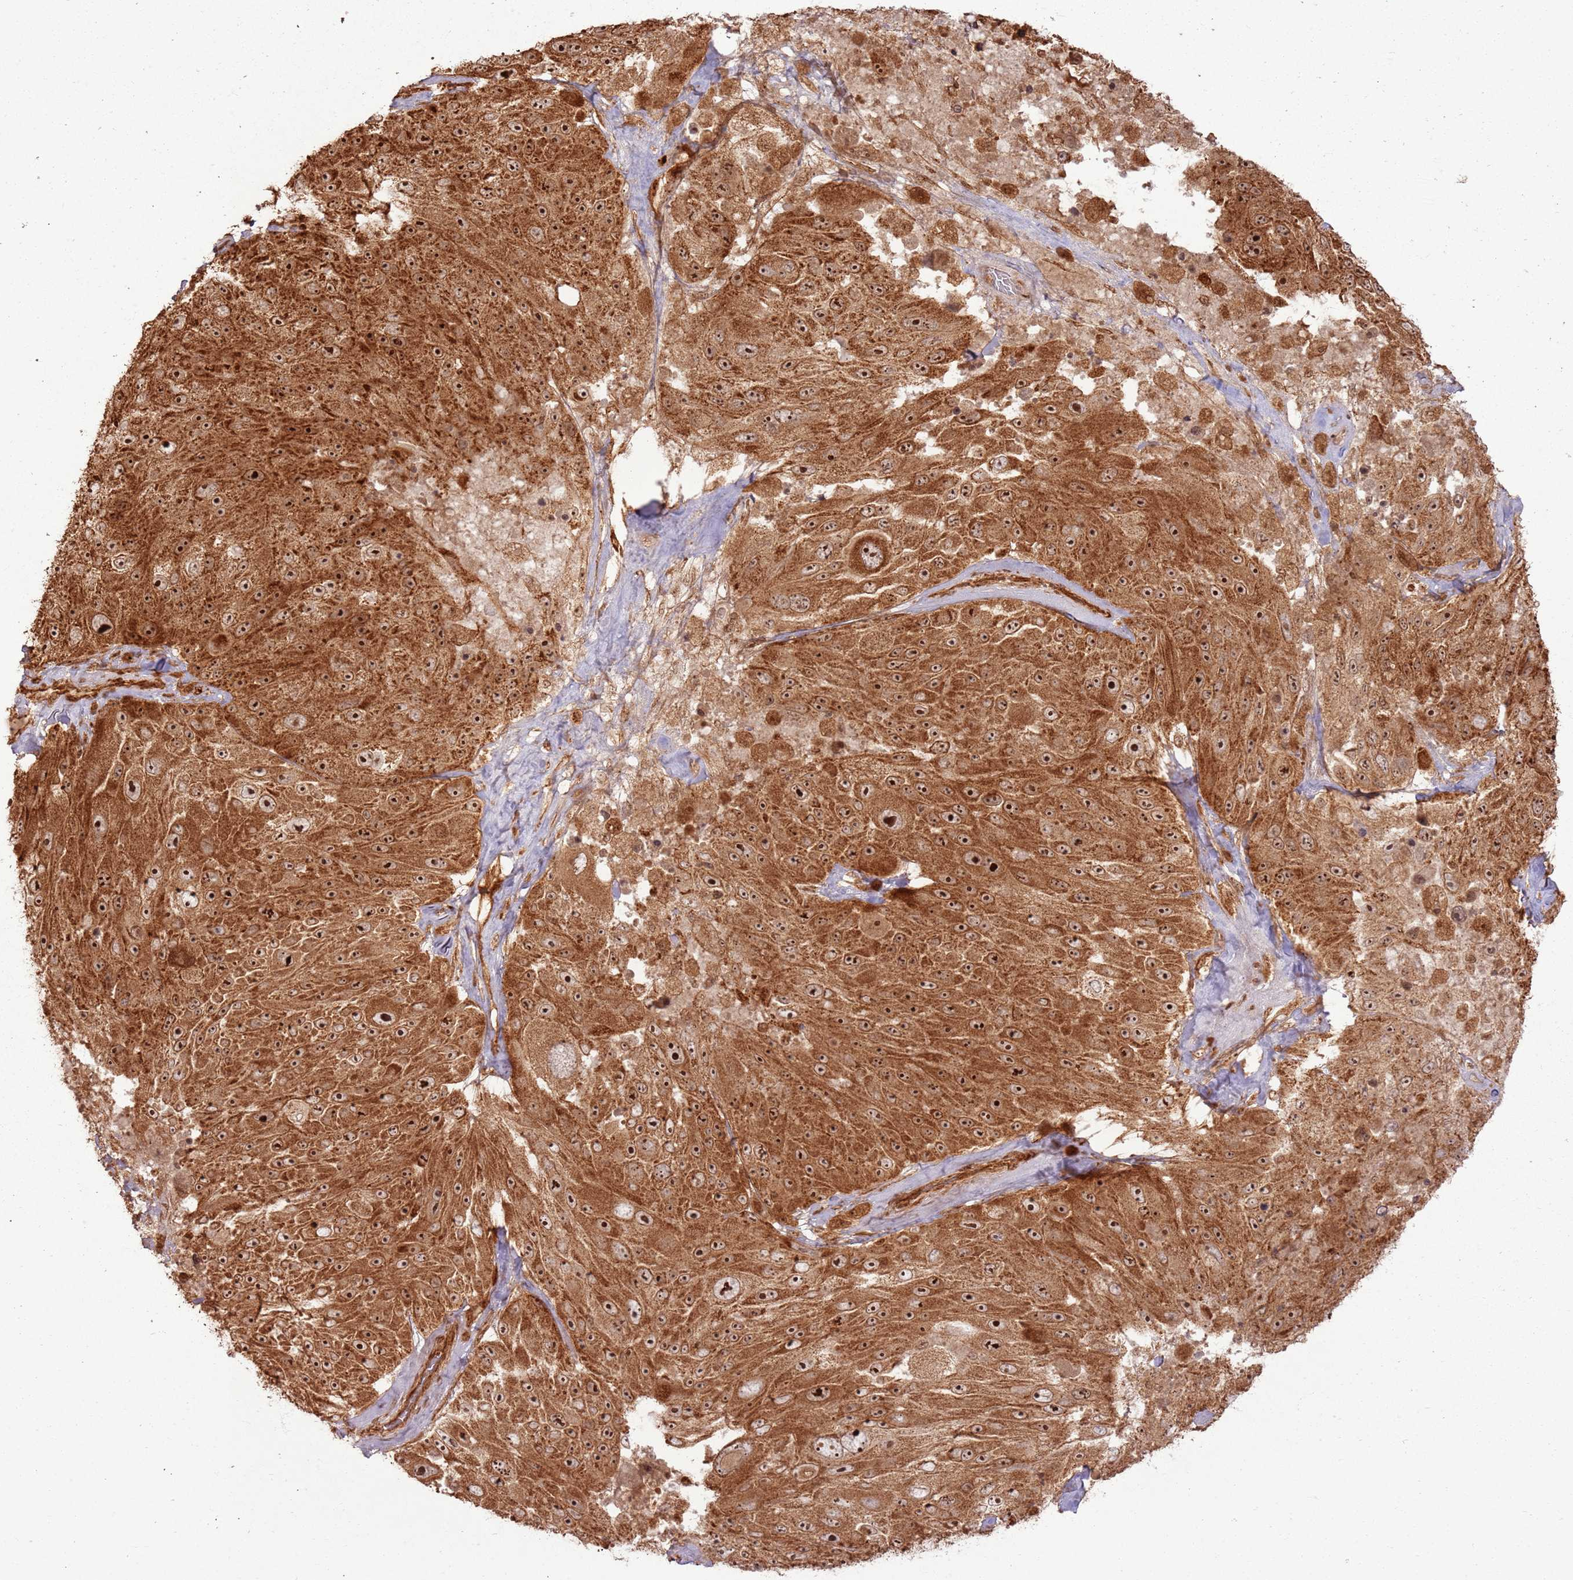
{"staining": {"intensity": "strong", "quantity": ">75%", "location": "cytoplasmic/membranous,nuclear"}, "tissue": "melanoma", "cell_type": "Tumor cells", "image_type": "cancer", "snomed": [{"axis": "morphology", "description": "Malignant melanoma, Metastatic site"}, {"axis": "topography", "description": "Lymph node"}], "caption": "A high amount of strong cytoplasmic/membranous and nuclear staining is seen in about >75% of tumor cells in malignant melanoma (metastatic site) tissue.", "gene": "TBC1D13", "patient": {"sex": "male", "age": 62}}